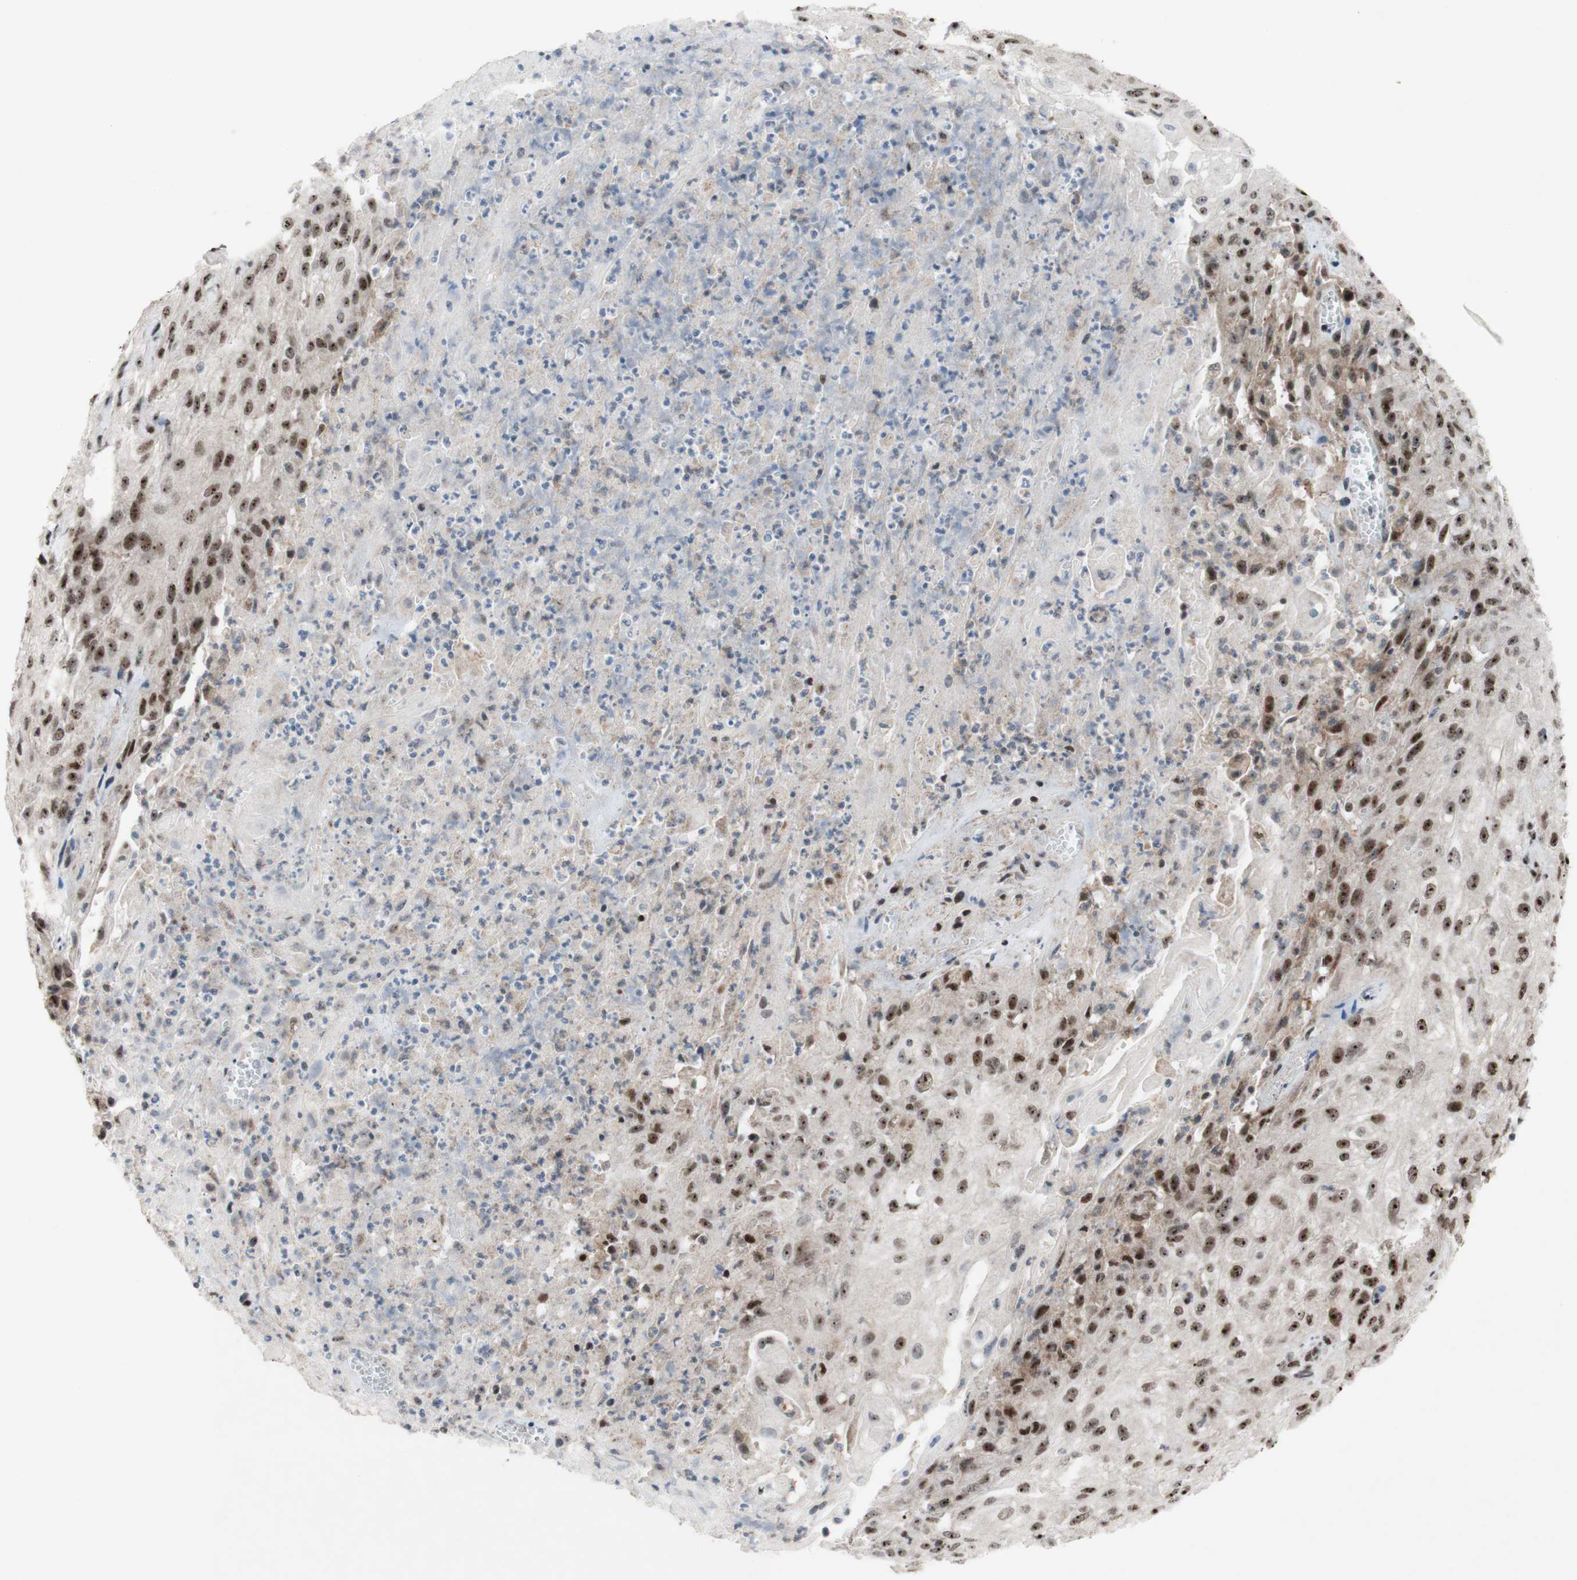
{"staining": {"intensity": "strong", "quantity": ">75%", "location": "nuclear"}, "tissue": "skin cancer", "cell_type": "Tumor cells", "image_type": "cancer", "snomed": [{"axis": "morphology", "description": "Squamous cell carcinoma, NOS"}, {"axis": "topography", "description": "Skin"}], "caption": "An image of human squamous cell carcinoma (skin) stained for a protein exhibits strong nuclear brown staining in tumor cells.", "gene": "POLR1A", "patient": {"sex": "male", "age": 75}}